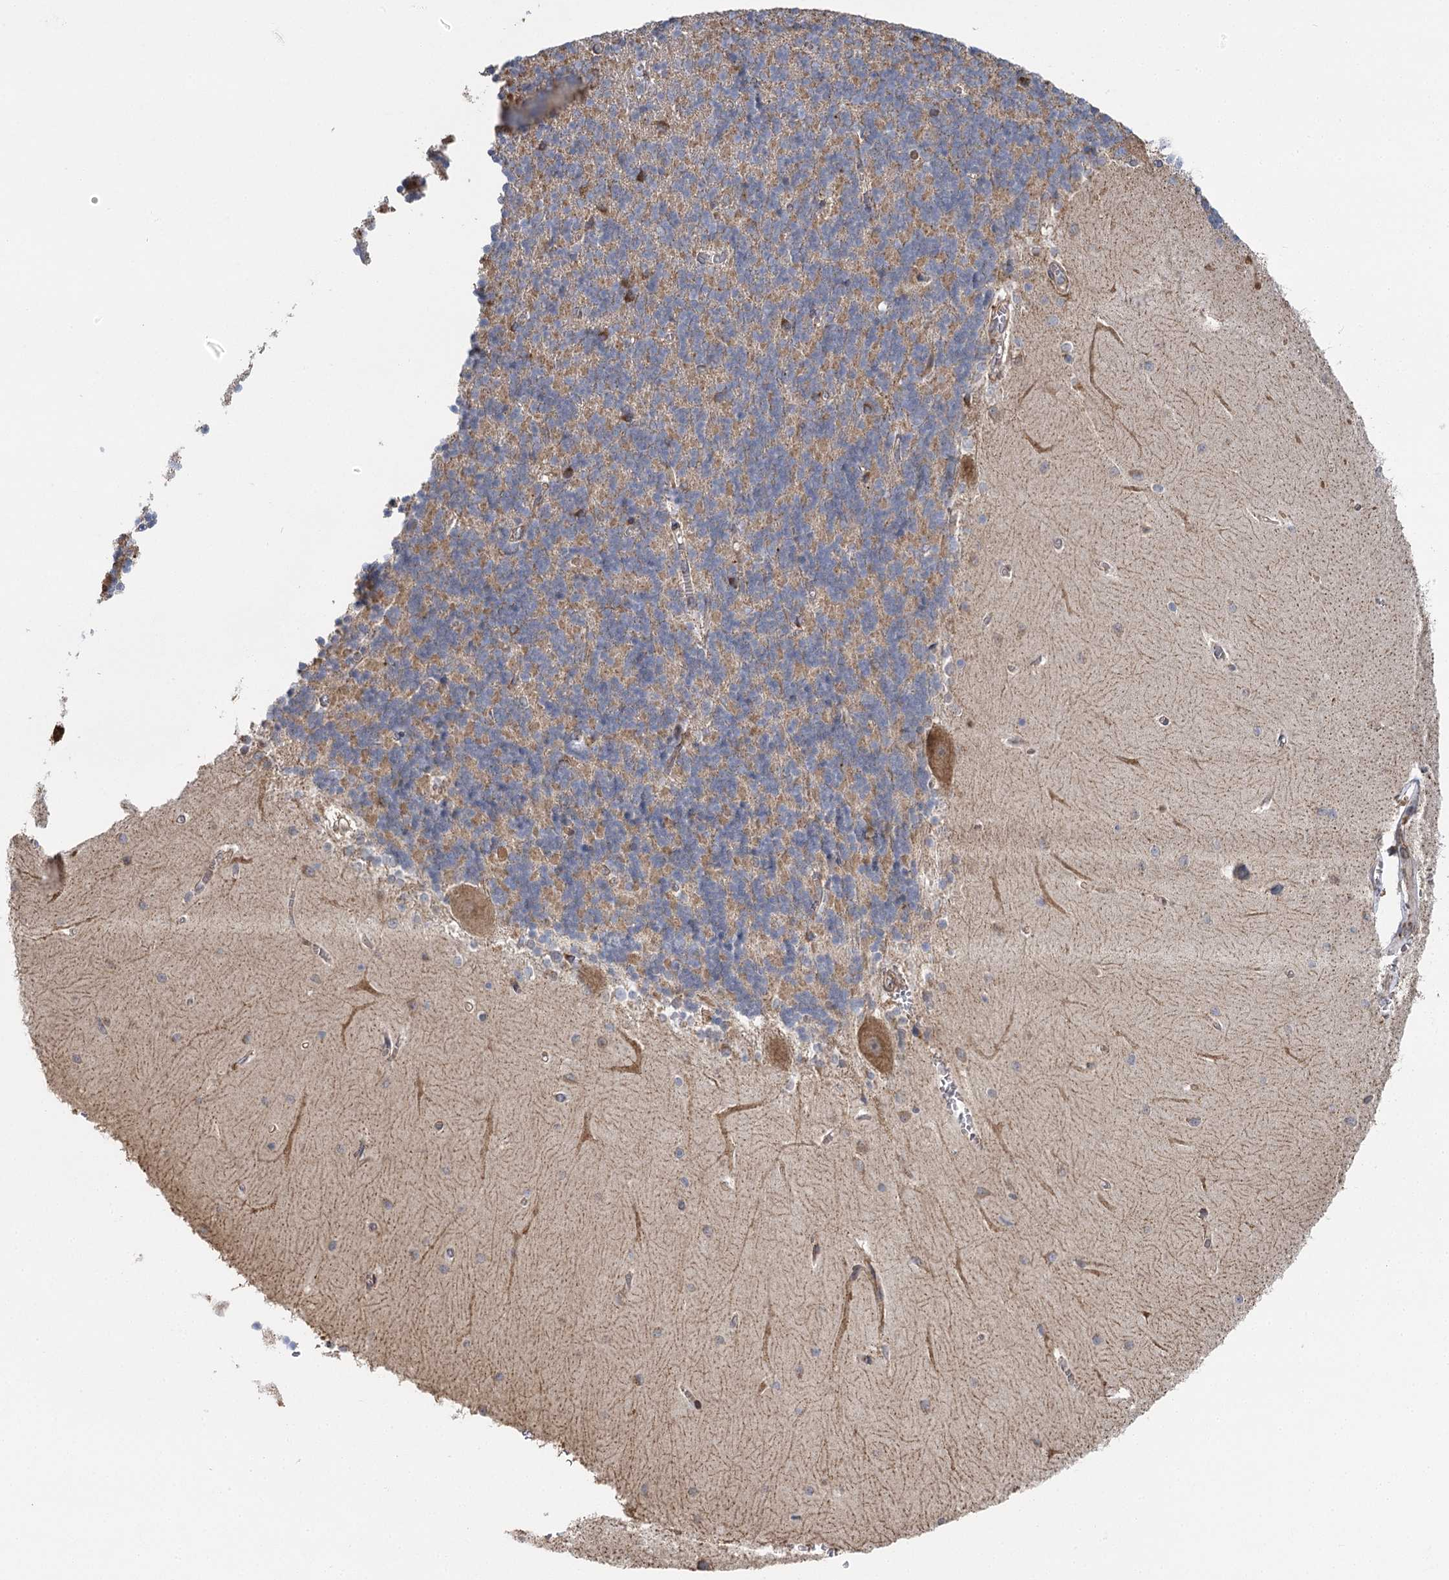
{"staining": {"intensity": "moderate", "quantity": ">75%", "location": "cytoplasmic/membranous"}, "tissue": "cerebellum", "cell_type": "Cells in granular layer", "image_type": "normal", "snomed": [{"axis": "morphology", "description": "Normal tissue, NOS"}, {"axis": "topography", "description": "Cerebellum"}], "caption": "Immunohistochemical staining of unremarkable cerebellum demonstrates medium levels of moderate cytoplasmic/membranous positivity in about >75% of cells in granular layer.", "gene": "IL11RA", "patient": {"sex": "male", "age": 37}}